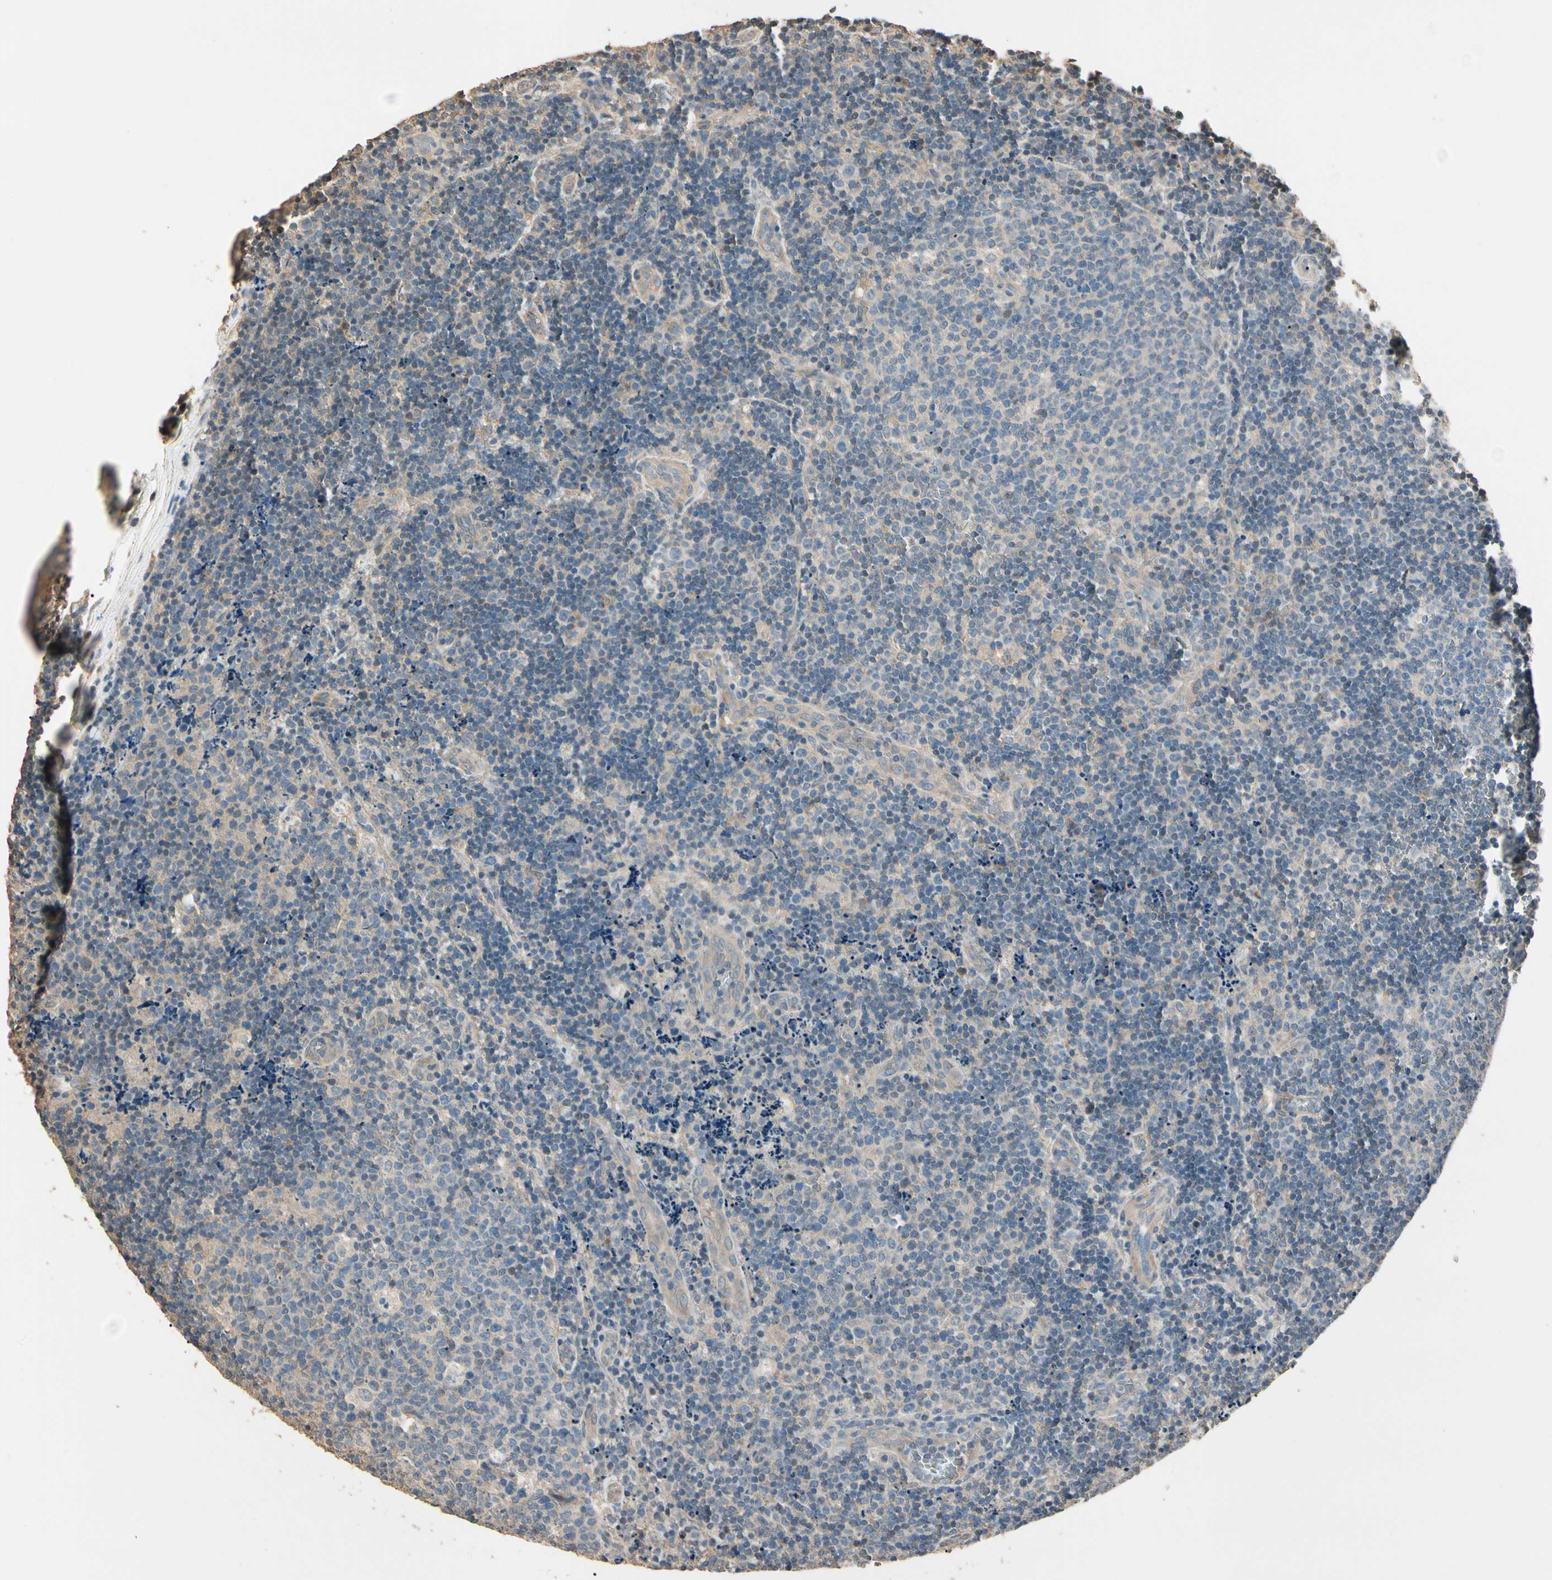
{"staining": {"intensity": "weak", "quantity": ">75%", "location": "cytoplasmic/membranous"}, "tissue": "lymph node", "cell_type": "Germinal center cells", "image_type": "normal", "snomed": [{"axis": "morphology", "description": "Normal tissue, NOS"}, {"axis": "topography", "description": "Lymph node"}, {"axis": "topography", "description": "Salivary gland"}], "caption": "Protein analysis of normal lymph node reveals weak cytoplasmic/membranous expression in approximately >75% of germinal center cells. The protein is stained brown, and the nuclei are stained in blue (DAB IHC with brightfield microscopy, high magnification).", "gene": "CDH6", "patient": {"sex": "male", "age": 8}}